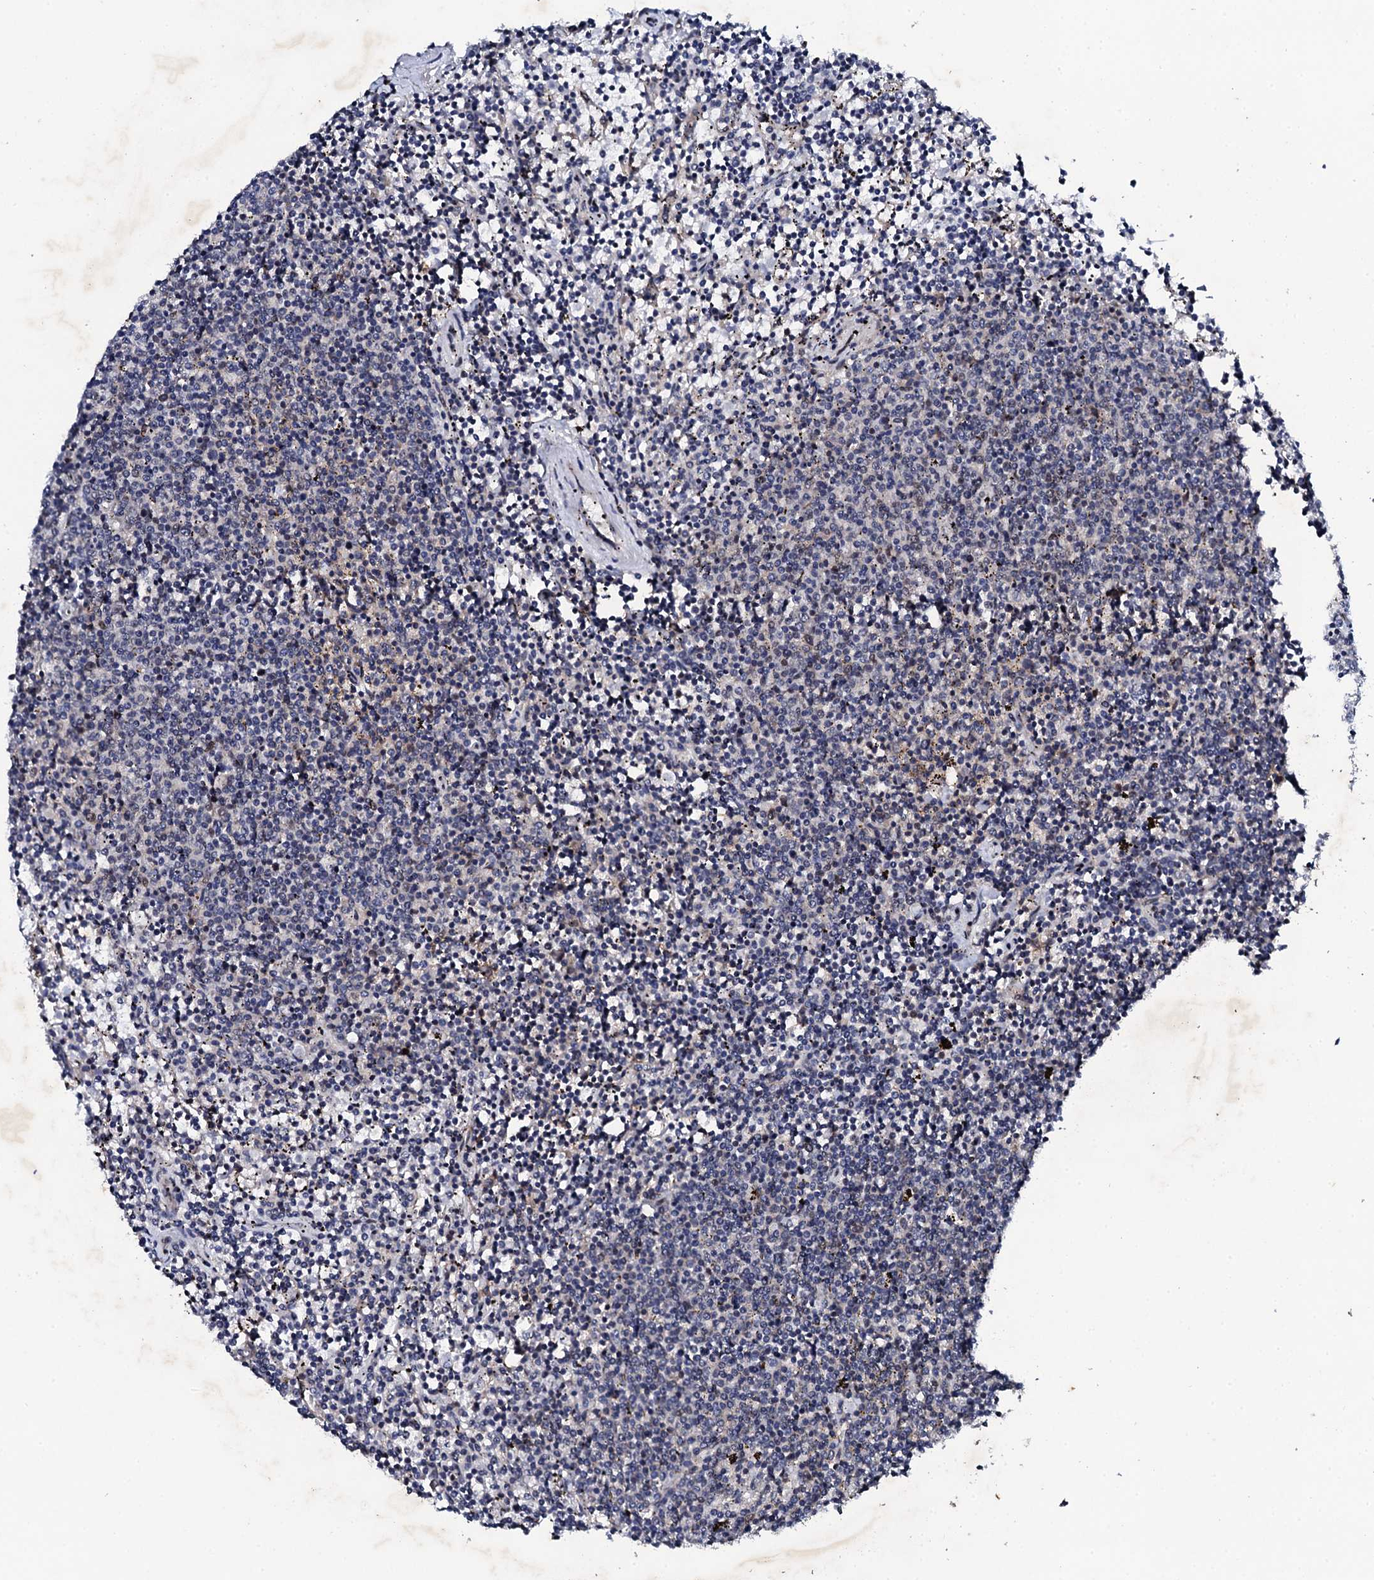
{"staining": {"intensity": "negative", "quantity": "none", "location": "none"}, "tissue": "lymphoma", "cell_type": "Tumor cells", "image_type": "cancer", "snomed": [{"axis": "morphology", "description": "Malignant lymphoma, non-Hodgkin's type, Low grade"}, {"axis": "topography", "description": "Spleen"}], "caption": "IHC of human lymphoma exhibits no staining in tumor cells. (DAB IHC, high magnification).", "gene": "FAM111A", "patient": {"sex": "female", "age": 50}}